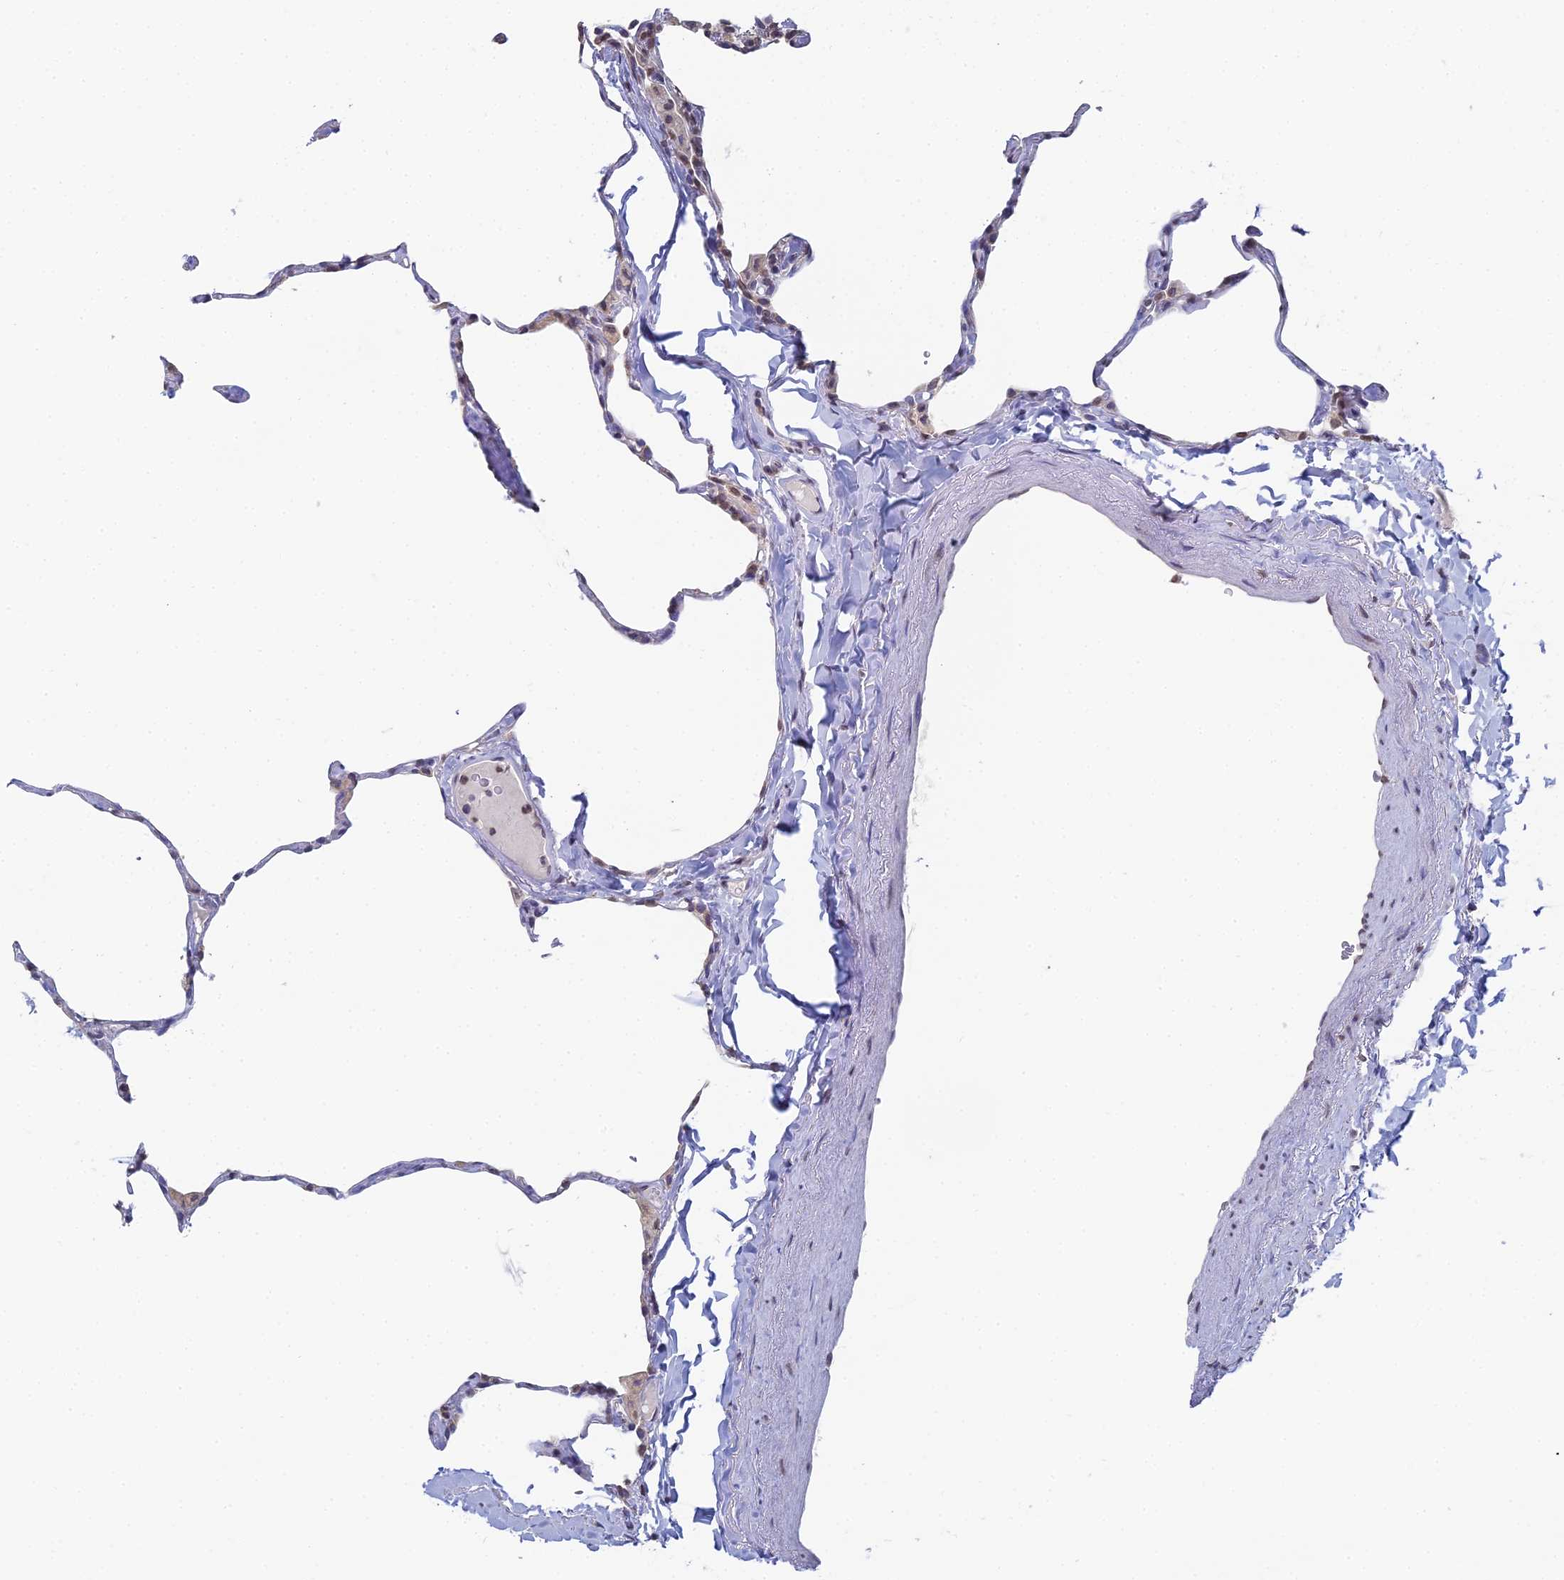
{"staining": {"intensity": "negative", "quantity": "none", "location": "none"}, "tissue": "lung", "cell_type": "Alveolar cells", "image_type": "normal", "snomed": [{"axis": "morphology", "description": "Normal tissue, NOS"}, {"axis": "topography", "description": "Lung"}], "caption": "Immunohistochemistry (IHC) micrograph of benign lung: lung stained with DAB displays no significant protein staining in alveolar cells.", "gene": "PRR22", "patient": {"sex": "male", "age": 65}}